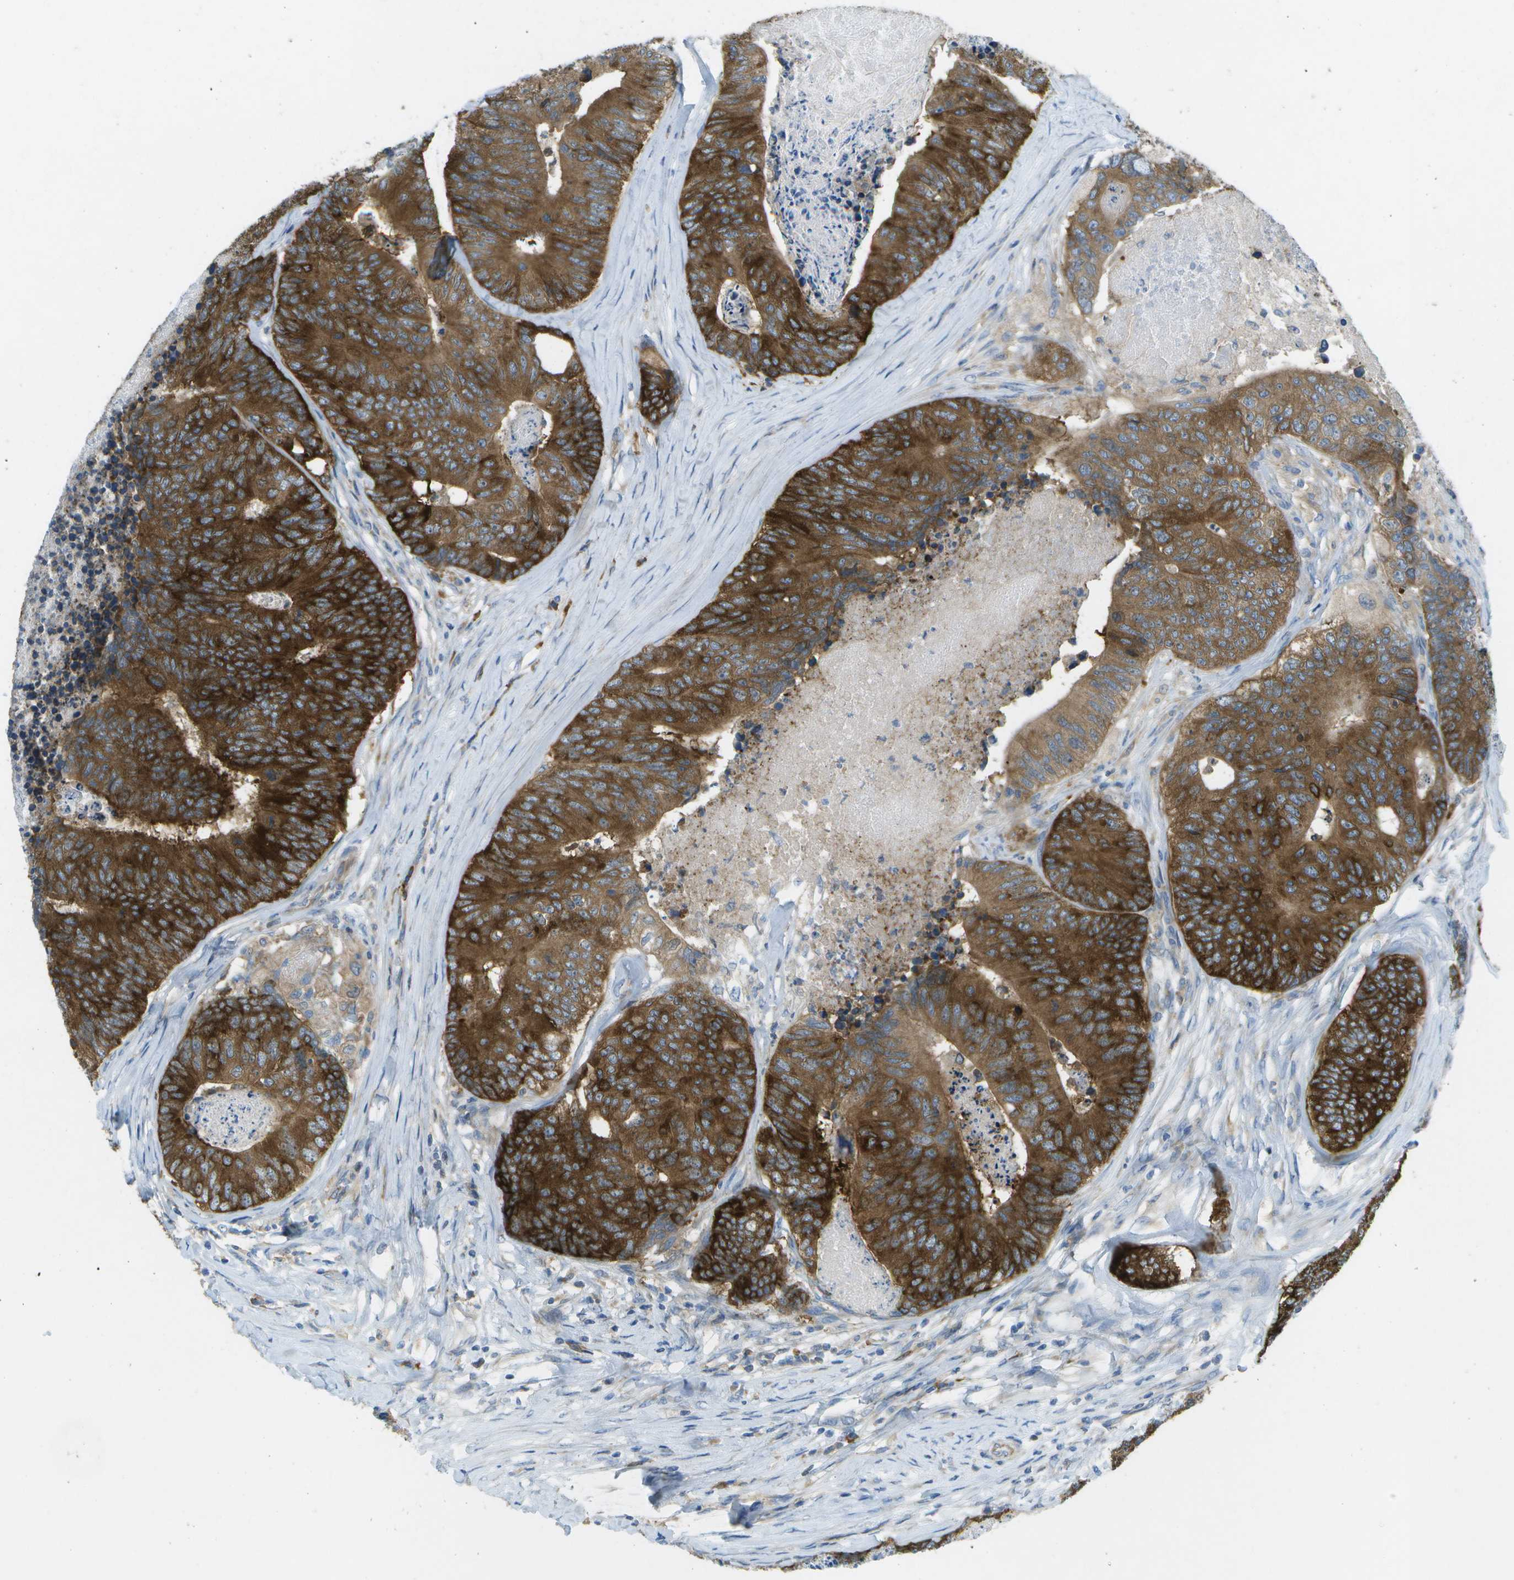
{"staining": {"intensity": "strong", "quantity": ">75%", "location": "cytoplasmic/membranous"}, "tissue": "colorectal cancer", "cell_type": "Tumor cells", "image_type": "cancer", "snomed": [{"axis": "morphology", "description": "Adenocarcinoma, NOS"}, {"axis": "topography", "description": "Colon"}], "caption": "Adenocarcinoma (colorectal) stained with a brown dye reveals strong cytoplasmic/membranous positive positivity in about >75% of tumor cells.", "gene": "WNK2", "patient": {"sex": "female", "age": 57}}